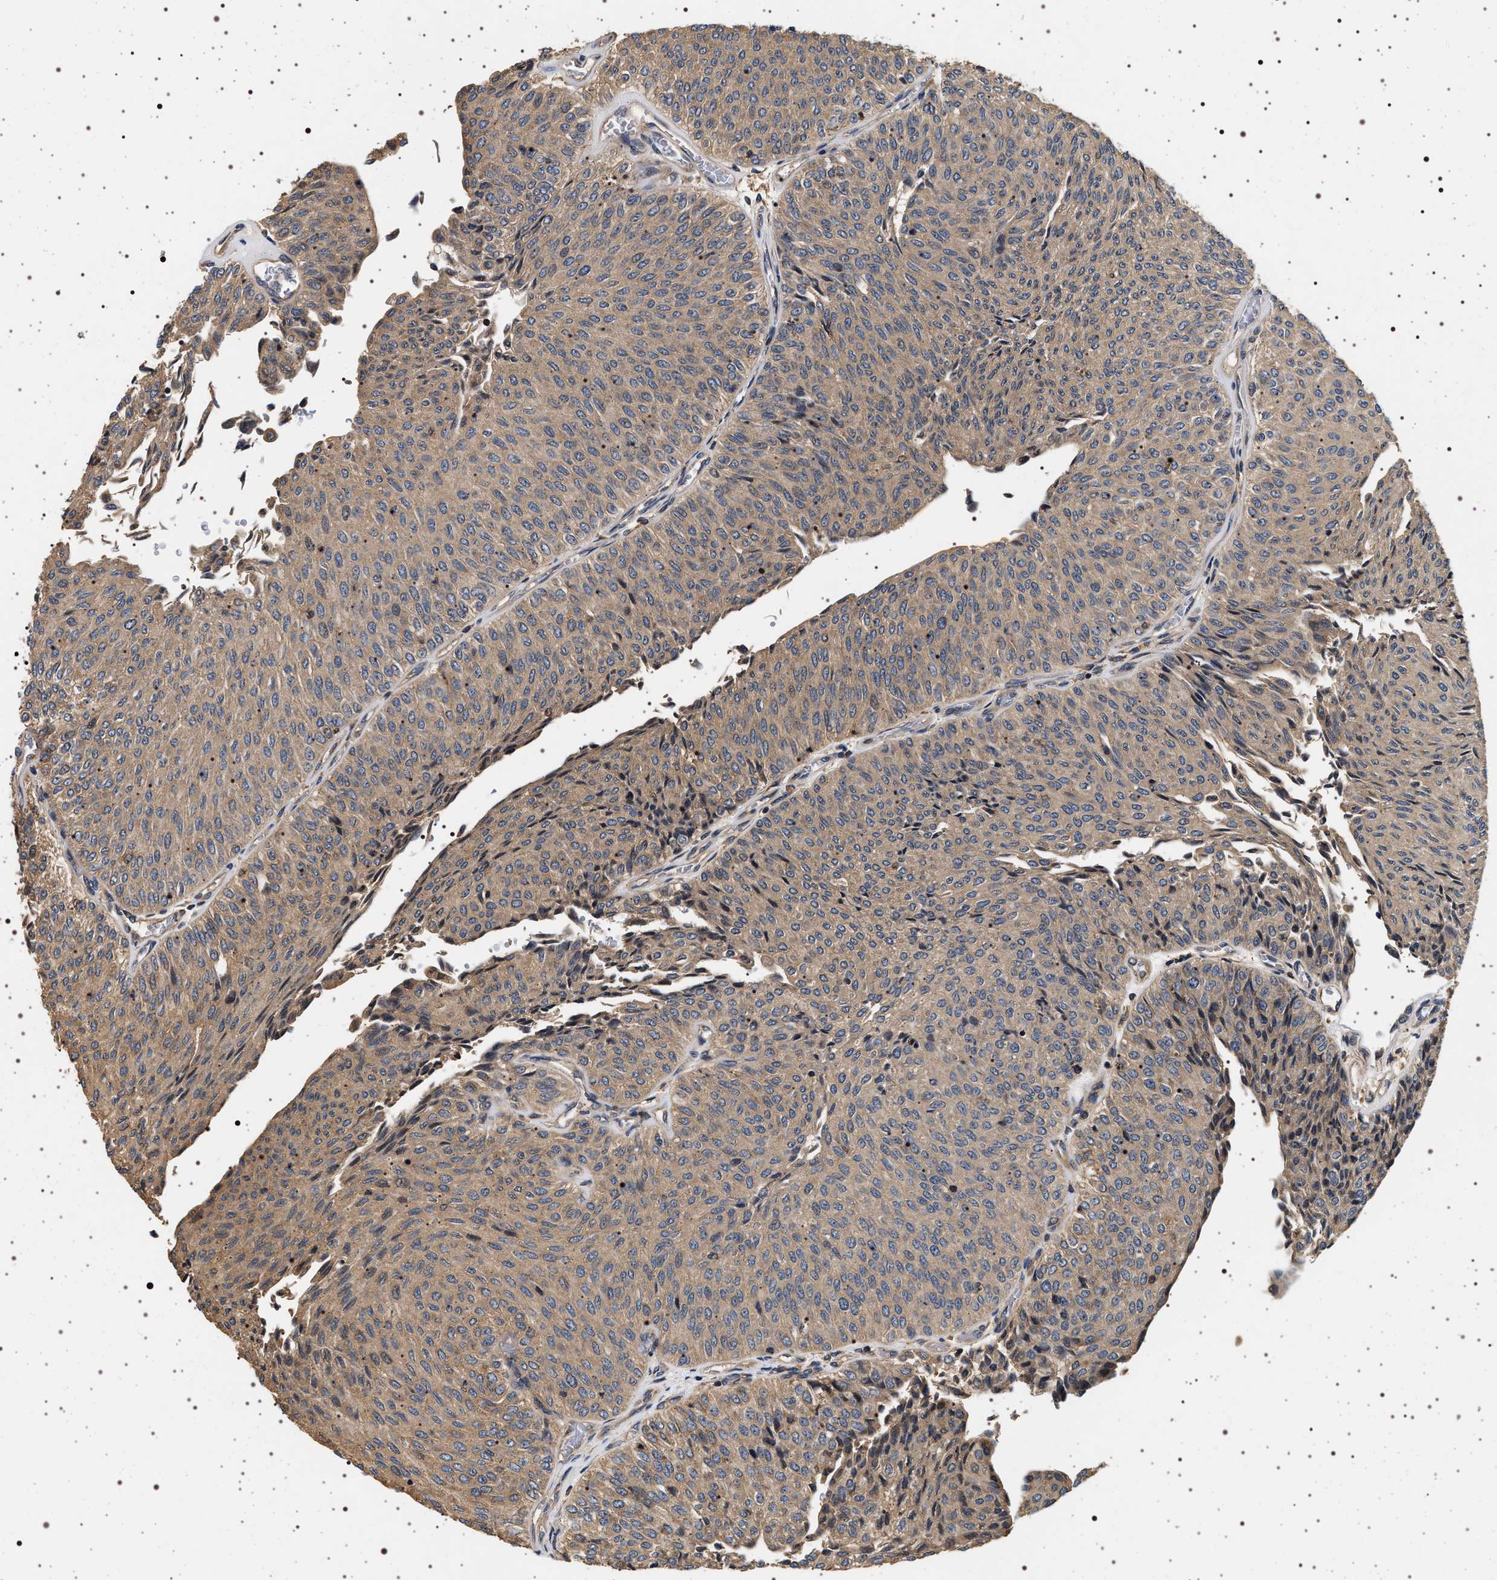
{"staining": {"intensity": "weak", "quantity": ">75%", "location": "cytoplasmic/membranous"}, "tissue": "urothelial cancer", "cell_type": "Tumor cells", "image_type": "cancer", "snomed": [{"axis": "morphology", "description": "Urothelial carcinoma, Low grade"}, {"axis": "topography", "description": "Urinary bladder"}], "caption": "Immunohistochemical staining of low-grade urothelial carcinoma displays weak cytoplasmic/membranous protein expression in approximately >75% of tumor cells.", "gene": "DCBLD2", "patient": {"sex": "male", "age": 78}}